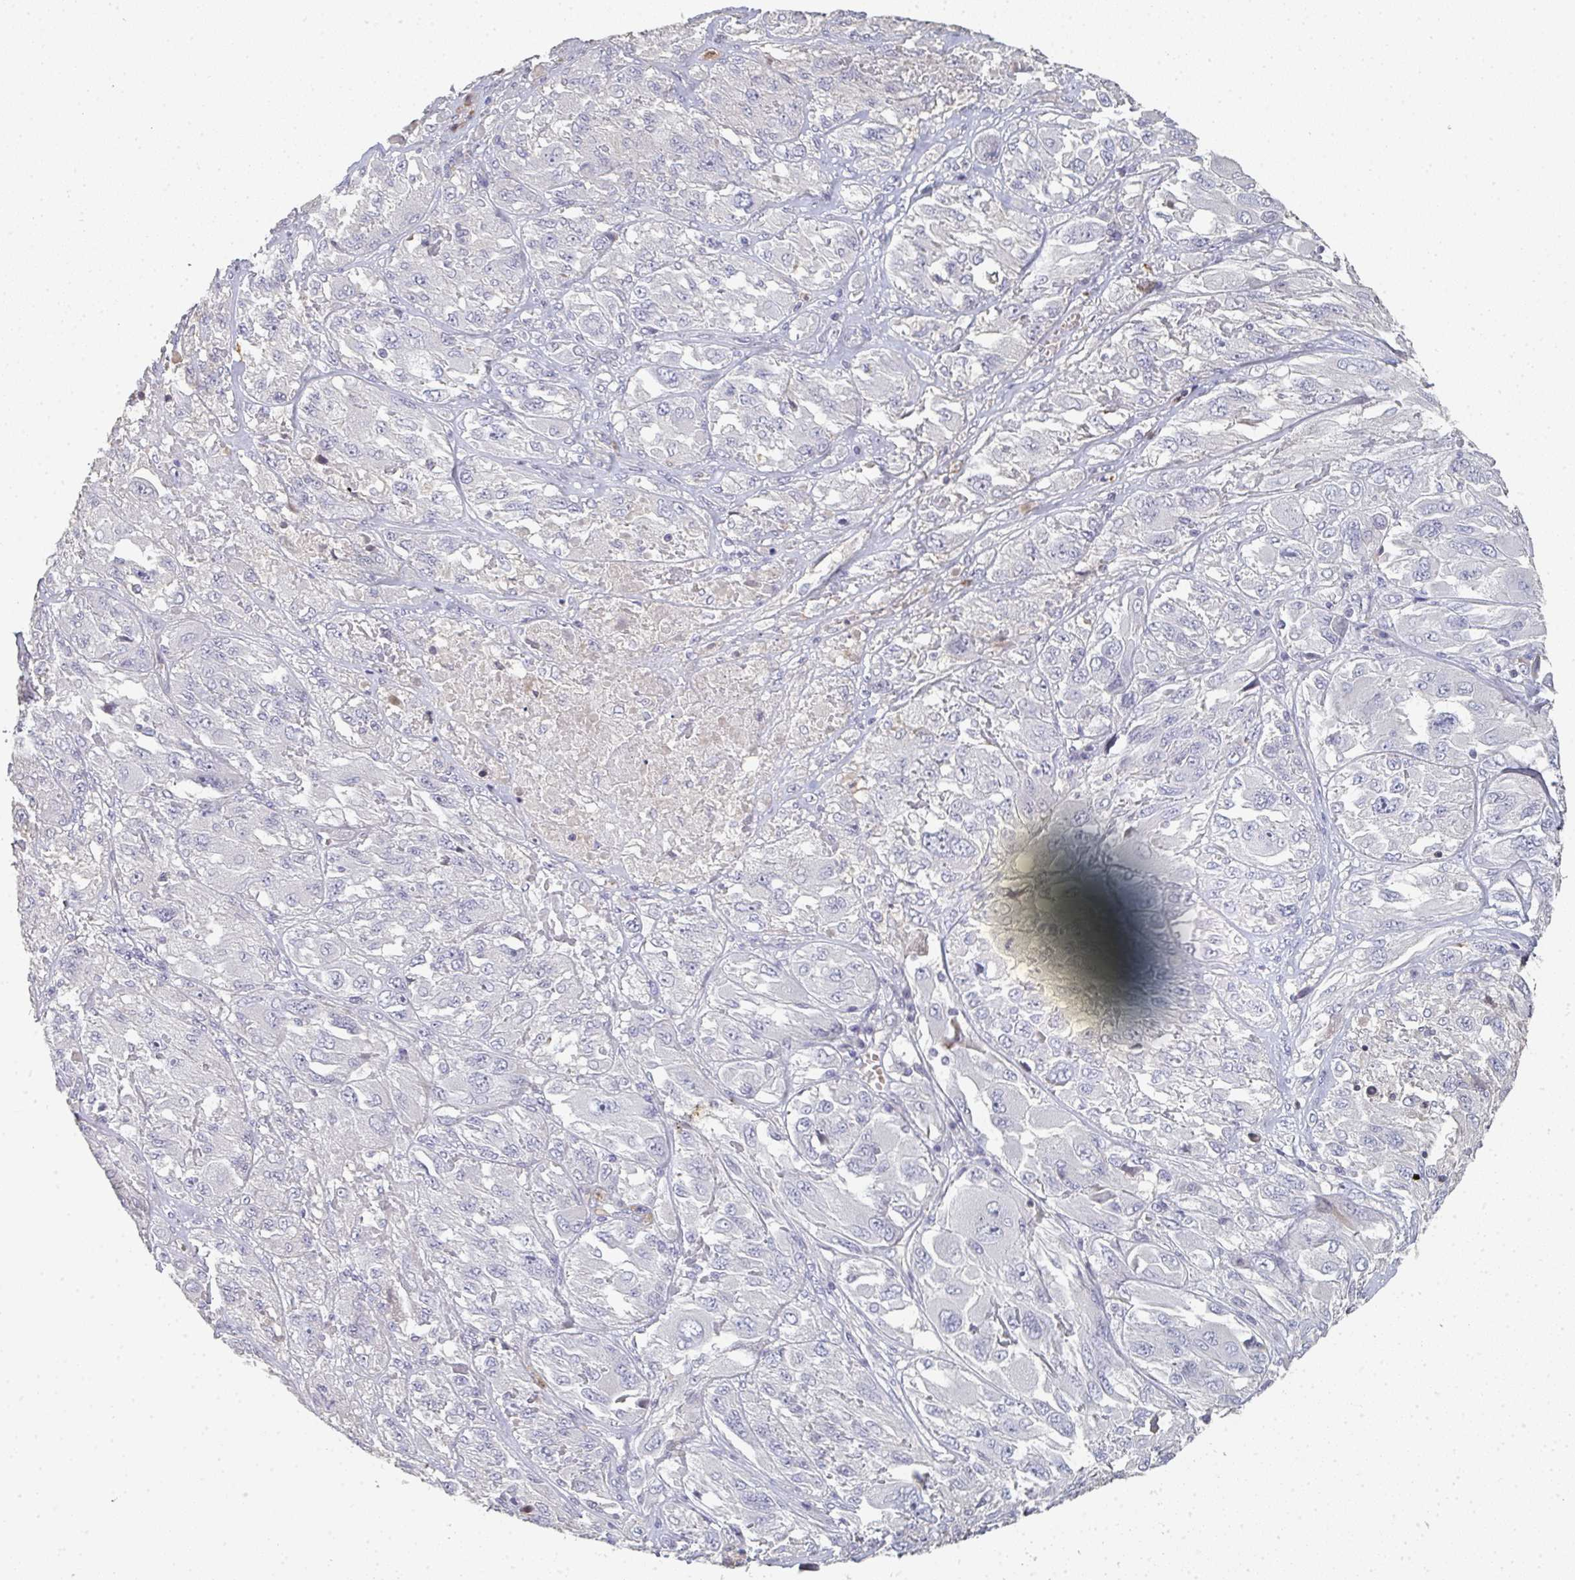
{"staining": {"intensity": "negative", "quantity": "none", "location": "none"}, "tissue": "melanoma", "cell_type": "Tumor cells", "image_type": "cancer", "snomed": [{"axis": "morphology", "description": "Malignant melanoma, NOS"}, {"axis": "topography", "description": "Skin"}], "caption": "Tumor cells show no significant expression in melanoma. (DAB (3,3'-diaminobenzidine) IHC with hematoxylin counter stain).", "gene": "A1CF", "patient": {"sex": "female", "age": 91}}